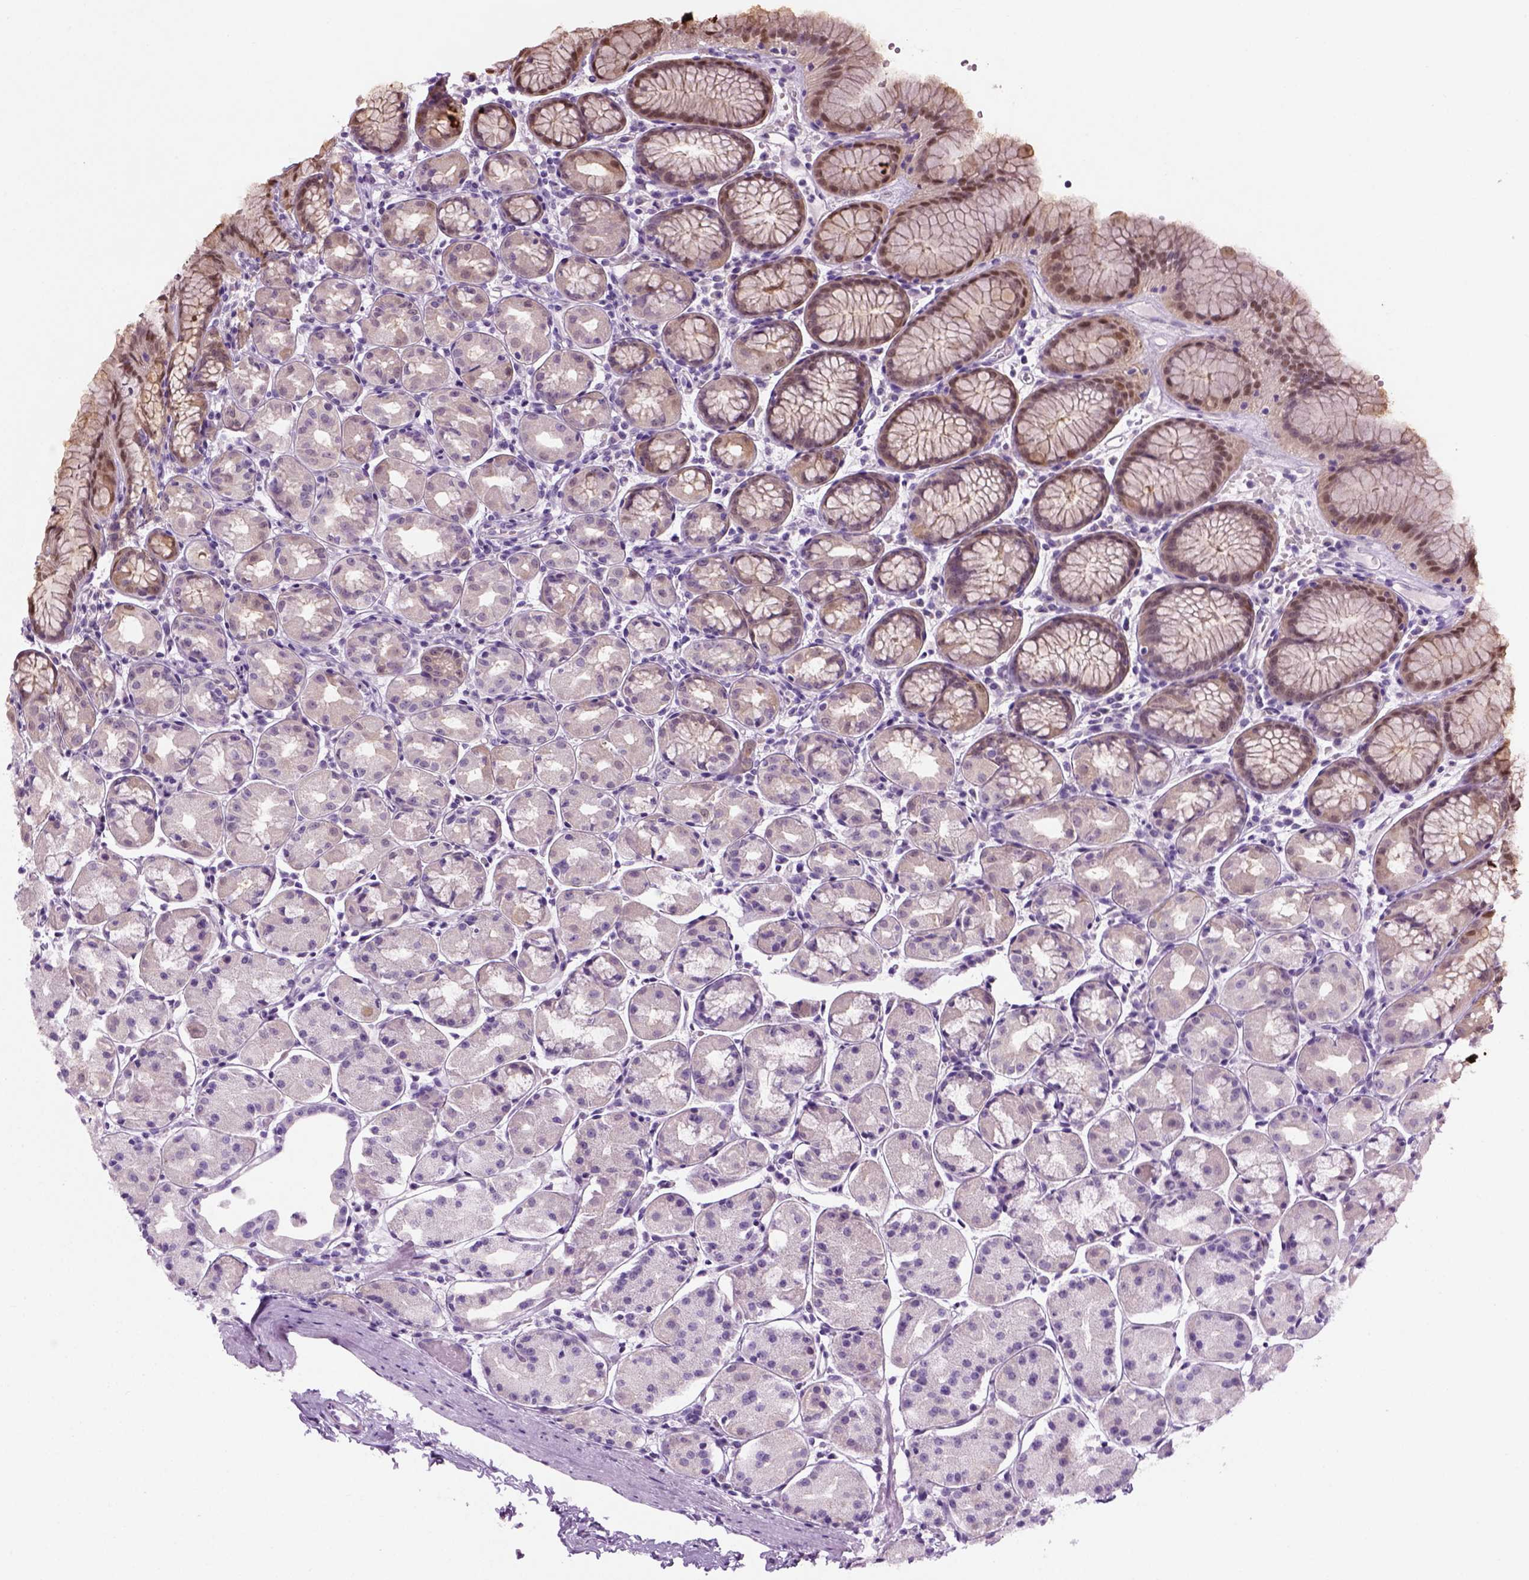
{"staining": {"intensity": "moderate", "quantity": "25%-75%", "location": "cytoplasmic/membranous,nuclear"}, "tissue": "stomach", "cell_type": "Glandular cells", "image_type": "normal", "snomed": [{"axis": "morphology", "description": "Normal tissue, NOS"}, {"axis": "topography", "description": "Stomach, upper"}], "caption": "Normal stomach displays moderate cytoplasmic/membranous,nuclear staining in about 25%-75% of glandular cells (IHC, brightfield microscopy, high magnification)..", "gene": "CIBAR2", "patient": {"sex": "male", "age": 47}}